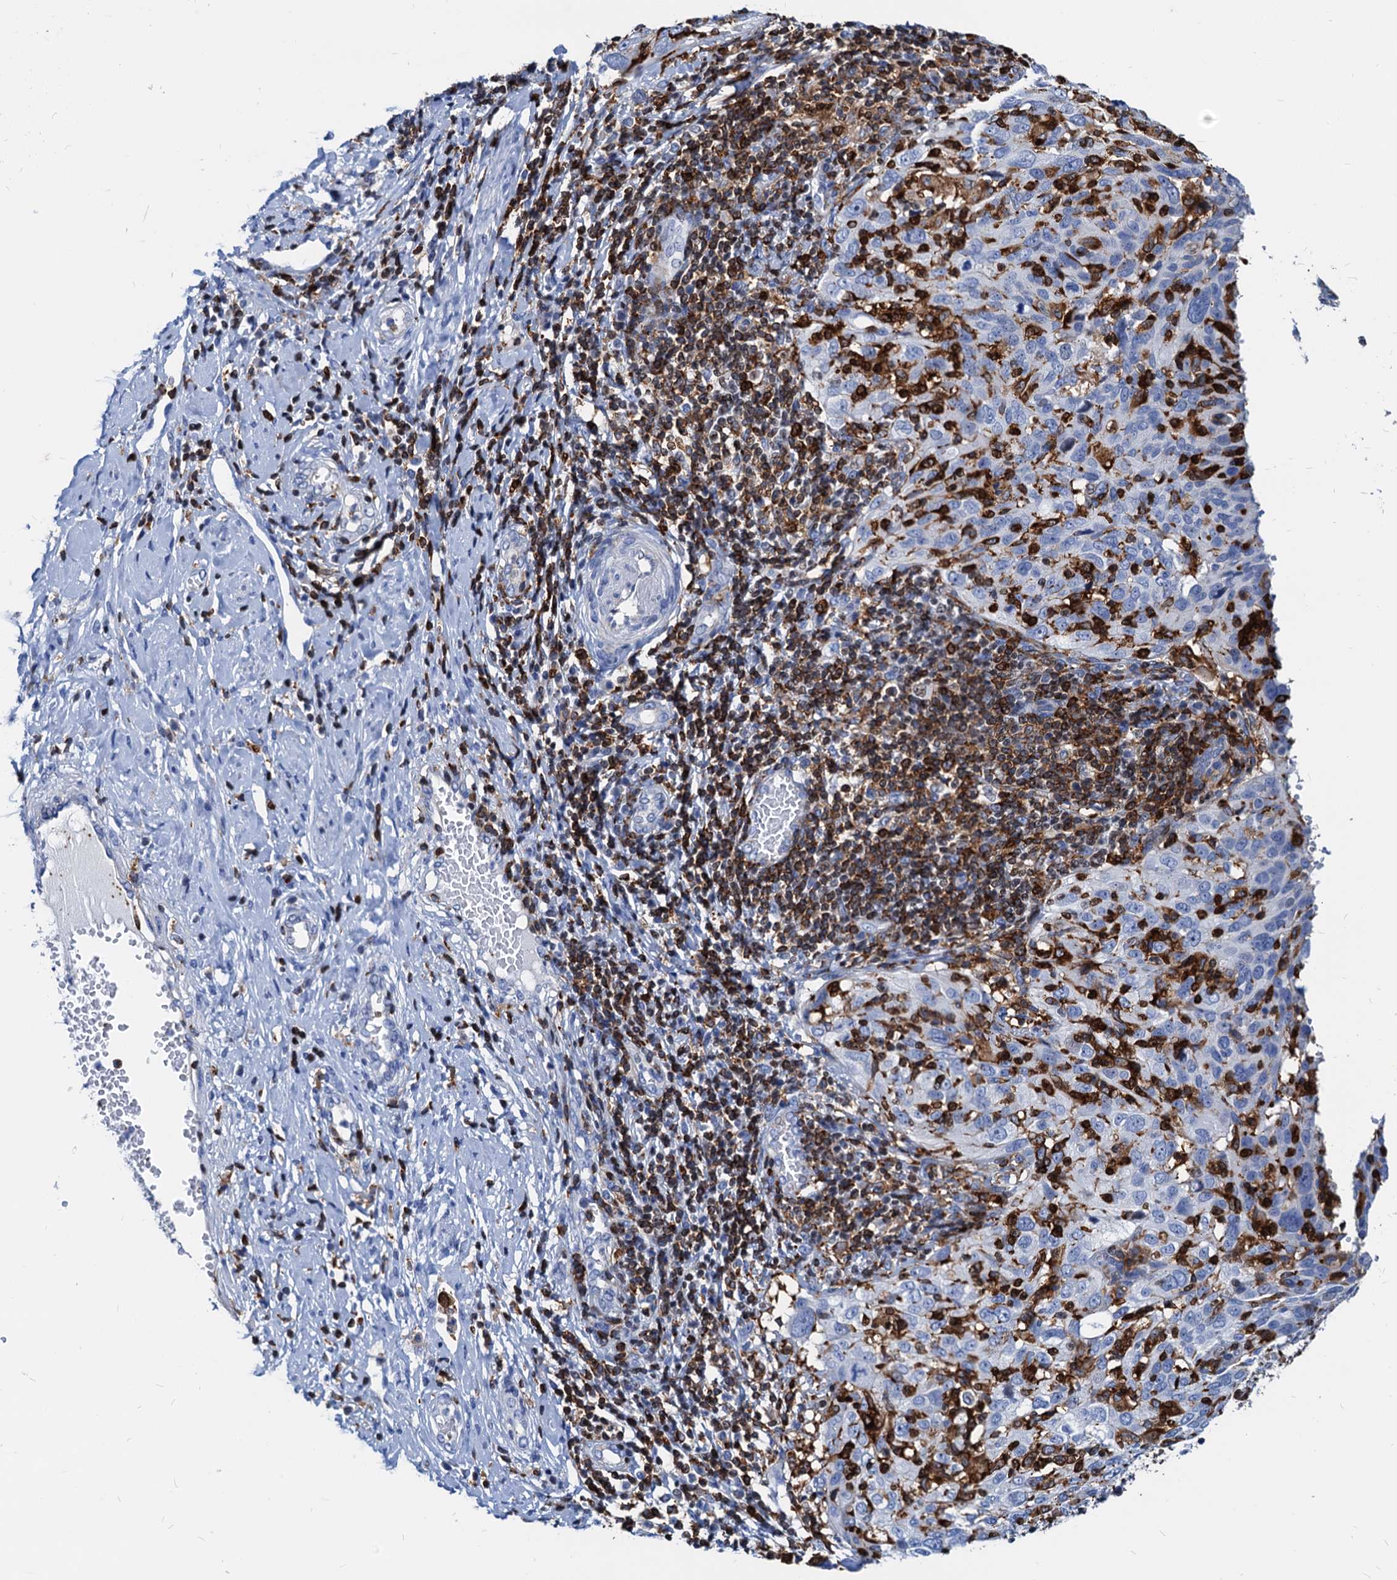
{"staining": {"intensity": "negative", "quantity": "none", "location": "none"}, "tissue": "cervical cancer", "cell_type": "Tumor cells", "image_type": "cancer", "snomed": [{"axis": "morphology", "description": "Squamous cell carcinoma, NOS"}, {"axis": "topography", "description": "Cervix"}], "caption": "Immunohistochemistry (IHC) of cervical cancer shows no positivity in tumor cells. (Brightfield microscopy of DAB (3,3'-diaminobenzidine) immunohistochemistry (IHC) at high magnification).", "gene": "LCP2", "patient": {"sex": "female", "age": 31}}